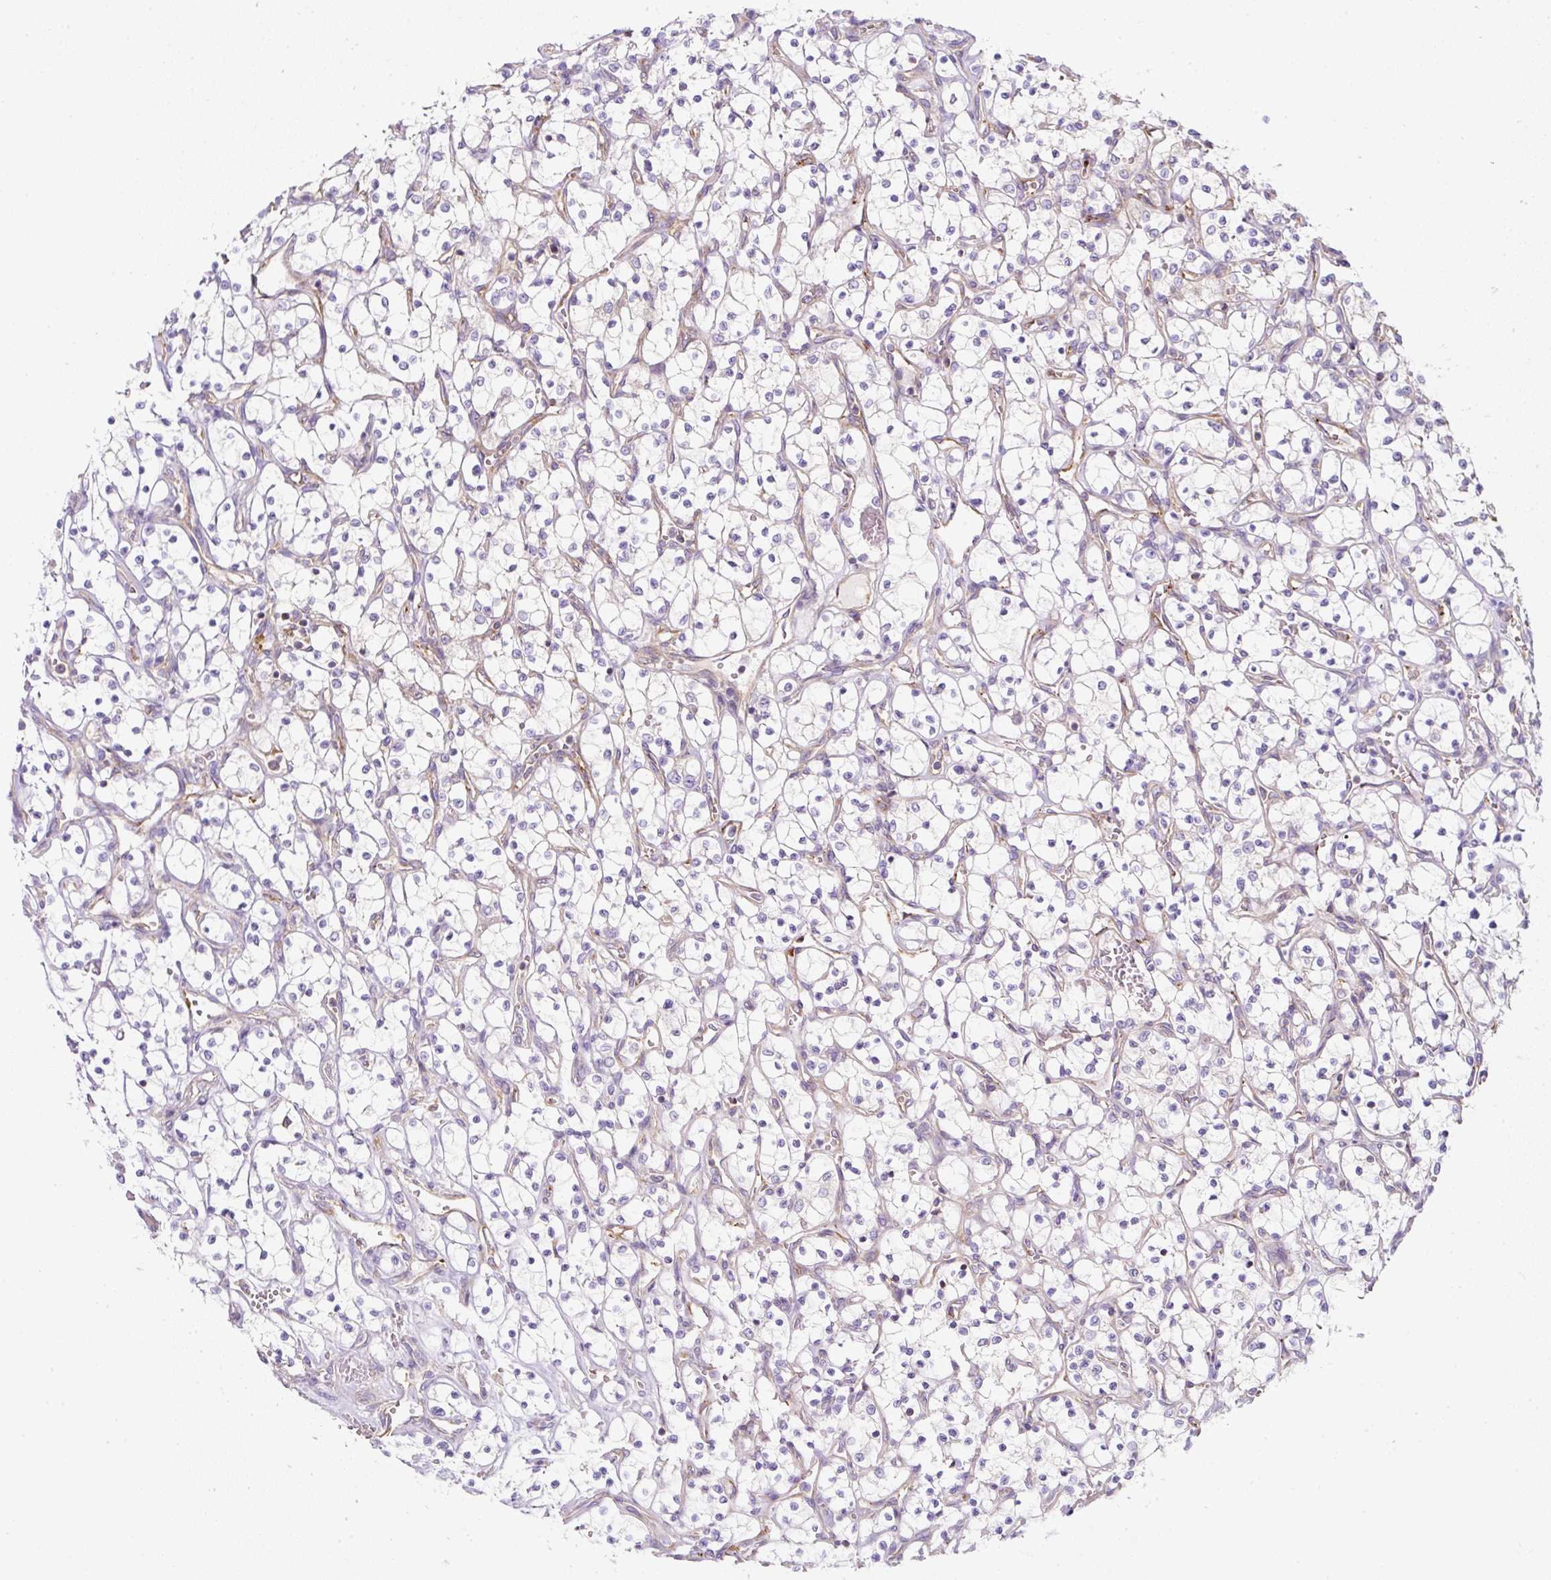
{"staining": {"intensity": "negative", "quantity": "none", "location": "none"}, "tissue": "renal cancer", "cell_type": "Tumor cells", "image_type": "cancer", "snomed": [{"axis": "morphology", "description": "Adenocarcinoma, NOS"}, {"axis": "topography", "description": "Kidney"}], "caption": "Immunohistochemical staining of human adenocarcinoma (renal) displays no significant positivity in tumor cells.", "gene": "ERAP2", "patient": {"sex": "female", "age": 69}}